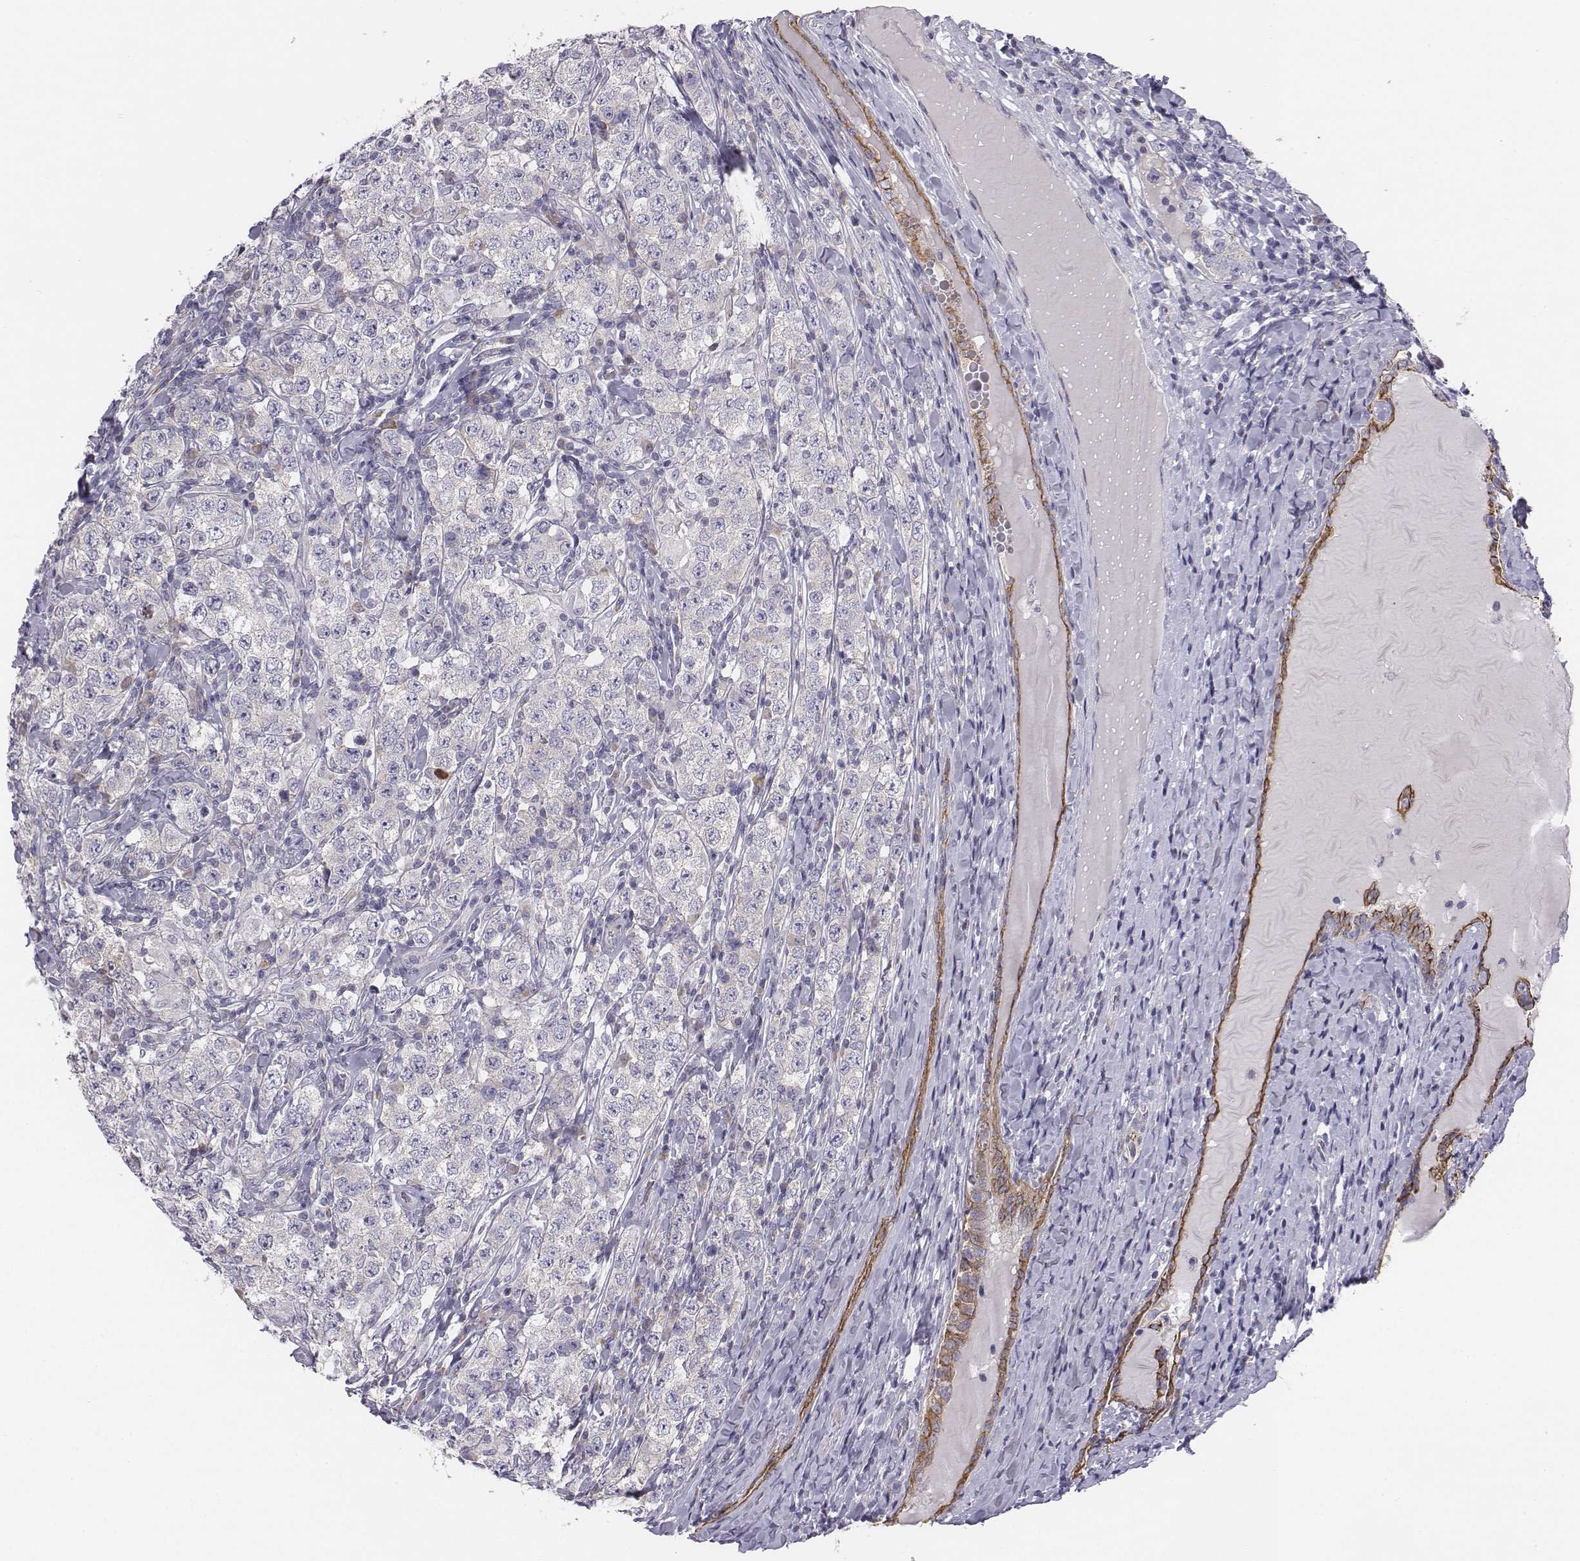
{"staining": {"intensity": "negative", "quantity": "none", "location": "none"}, "tissue": "testis cancer", "cell_type": "Tumor cells", "image_type": "cancer", "snomed": [{"axis": "morphology", "description": "Seminoma, NOS"}, {"axis": "morphology", "description": "Carcinoma, Embryonal, NOS"}, {"axis": "topography", "description": "Testis"}], "caption": "Tumor cells are negative for brown protein staining in testis cancer.", "gene": "CHST14", "patient": {"sex": "male", "age": 41}}